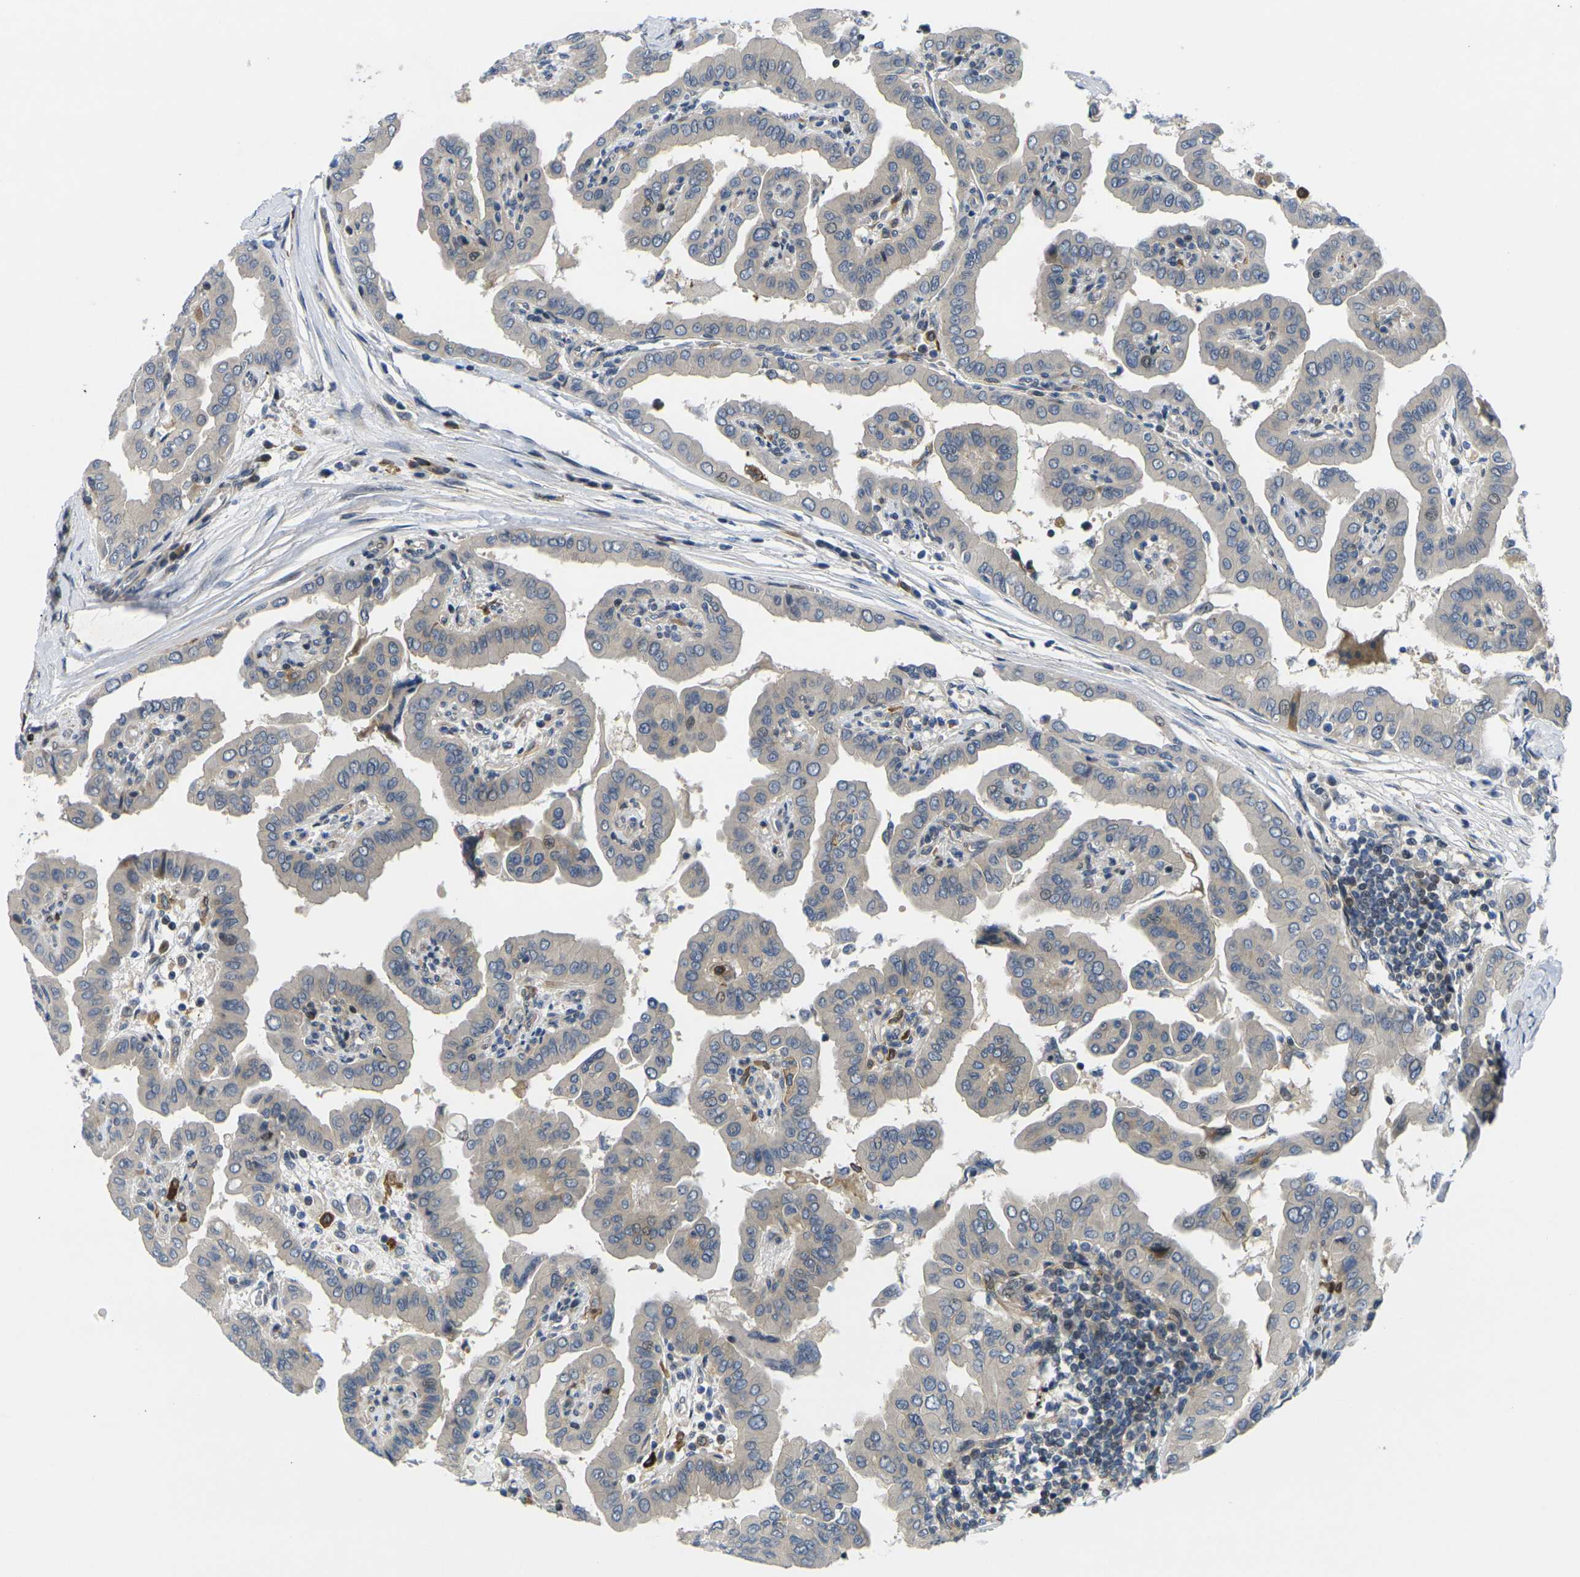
{"staining": {"intensity": "weak", "quantity": "<25%", "location": "cytoplasmic/membranous"}, "tissue": "thyroid cancer", "cell_type": "Tumor cells", "image_type": "cancer", "snomed": [{"axis": "morphology", "description": "Papillary adenocarcinoma, NOS"}, {"axis": "topography", "description": "Thyroid gland"}], "caption": "Image shows no significant protein staining in tumor cells of papillary adenocarcinoma (thyroid).", "gene": "ROBO2", "patient": {"sex": "male", "age": 33}}